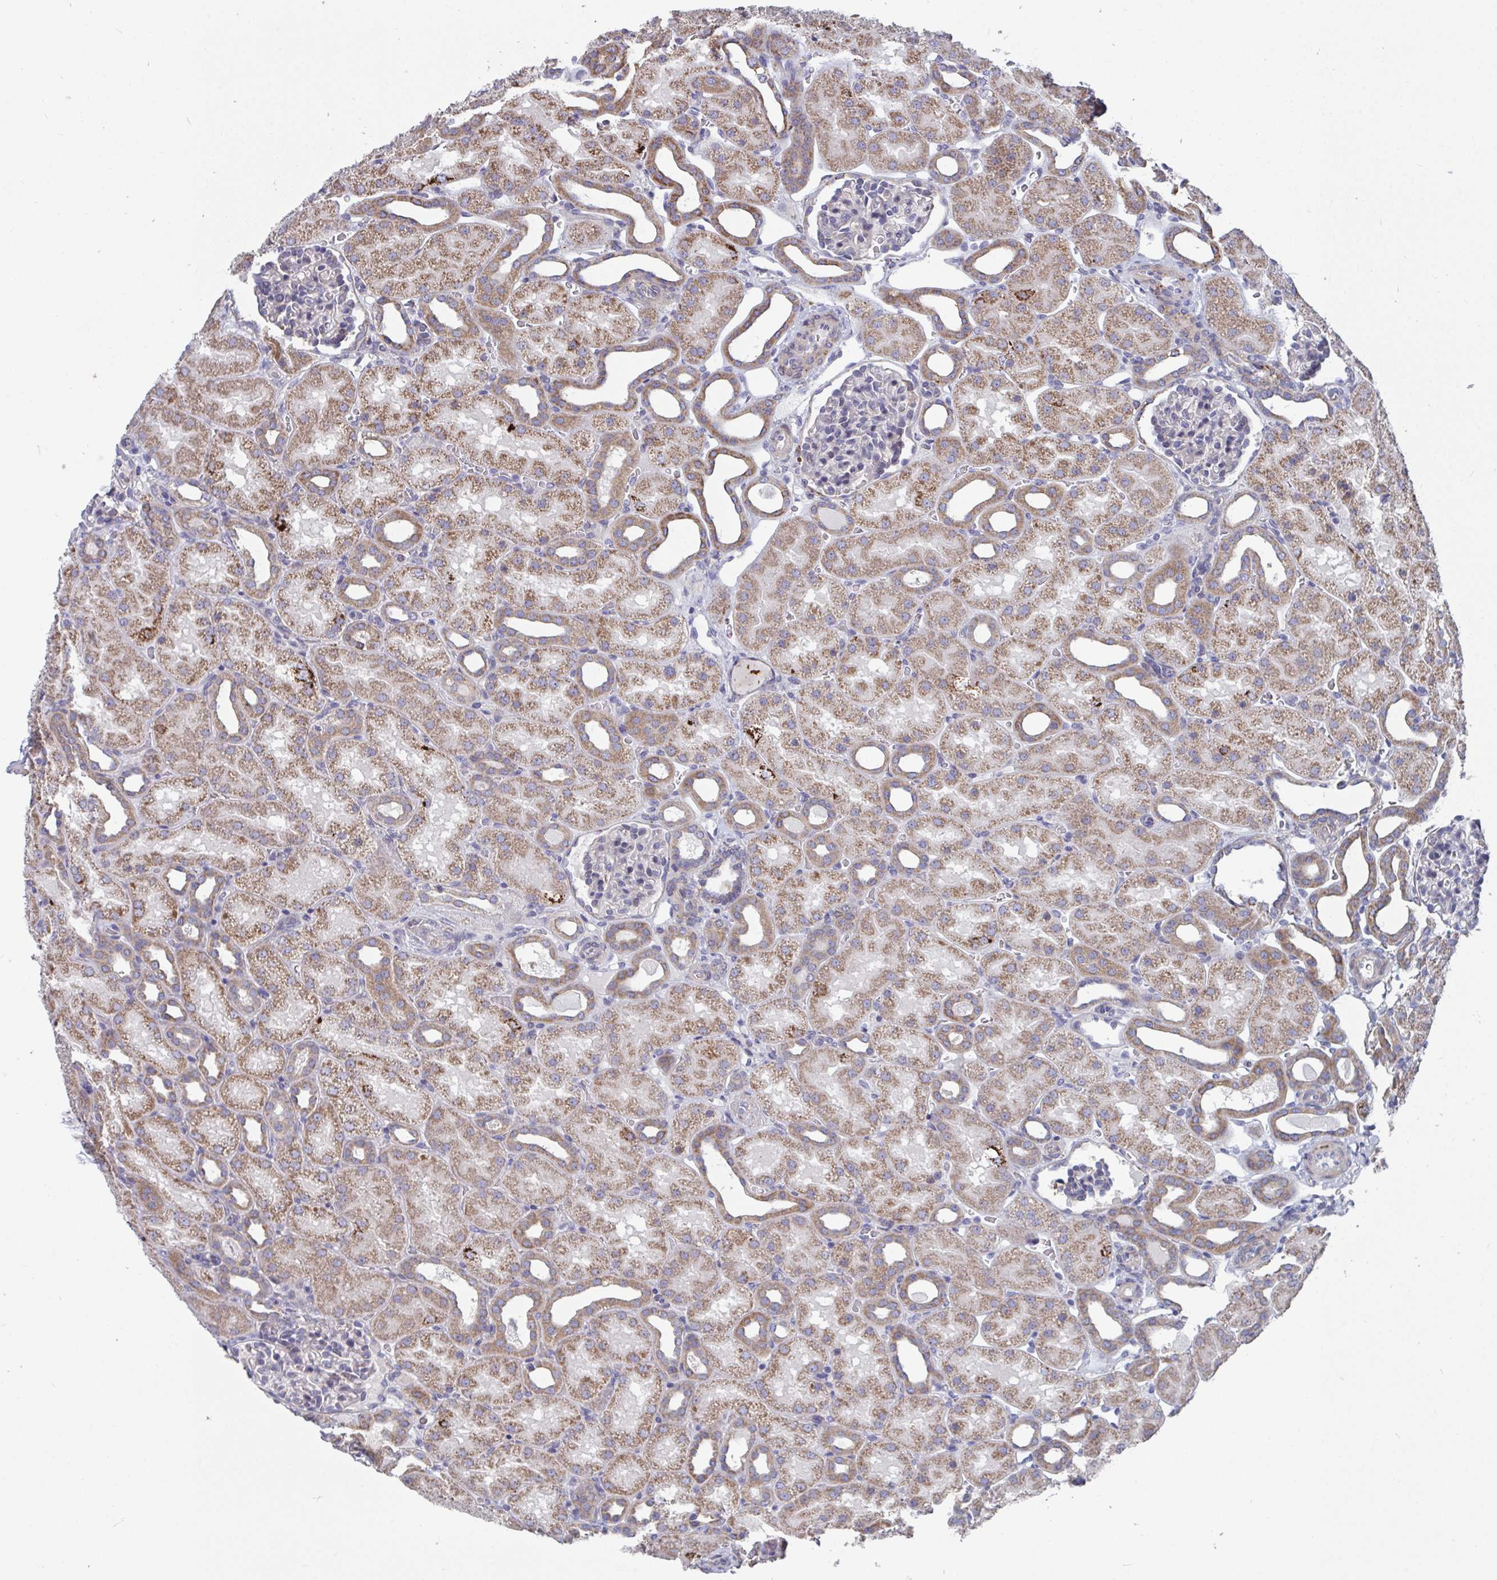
{"staining": {"intensity": "strong", "quantity": "<25%", "location": "cytoplasmic/membranous"}, "tissue": "kidney", "cell_type": "Cells in glomeruli", "image_type": "normal", "snomed": [{"axis": "morphology", "description": "Normal tissue, NOS"}, {"axis": "topography", "description": "Kidney"}], "caption": "Immunohistochemistry photomicrograph of normal kidney: human kidney stained using IHC displays medium levels of strong protein expression localized specifically in the cytoplasmic/membranous of cells in glomeruli, appearing as a cytoplasmic/membranous brown color.", "gene": "FAM156A", "patient": {"sex": "male", "age": 2}}